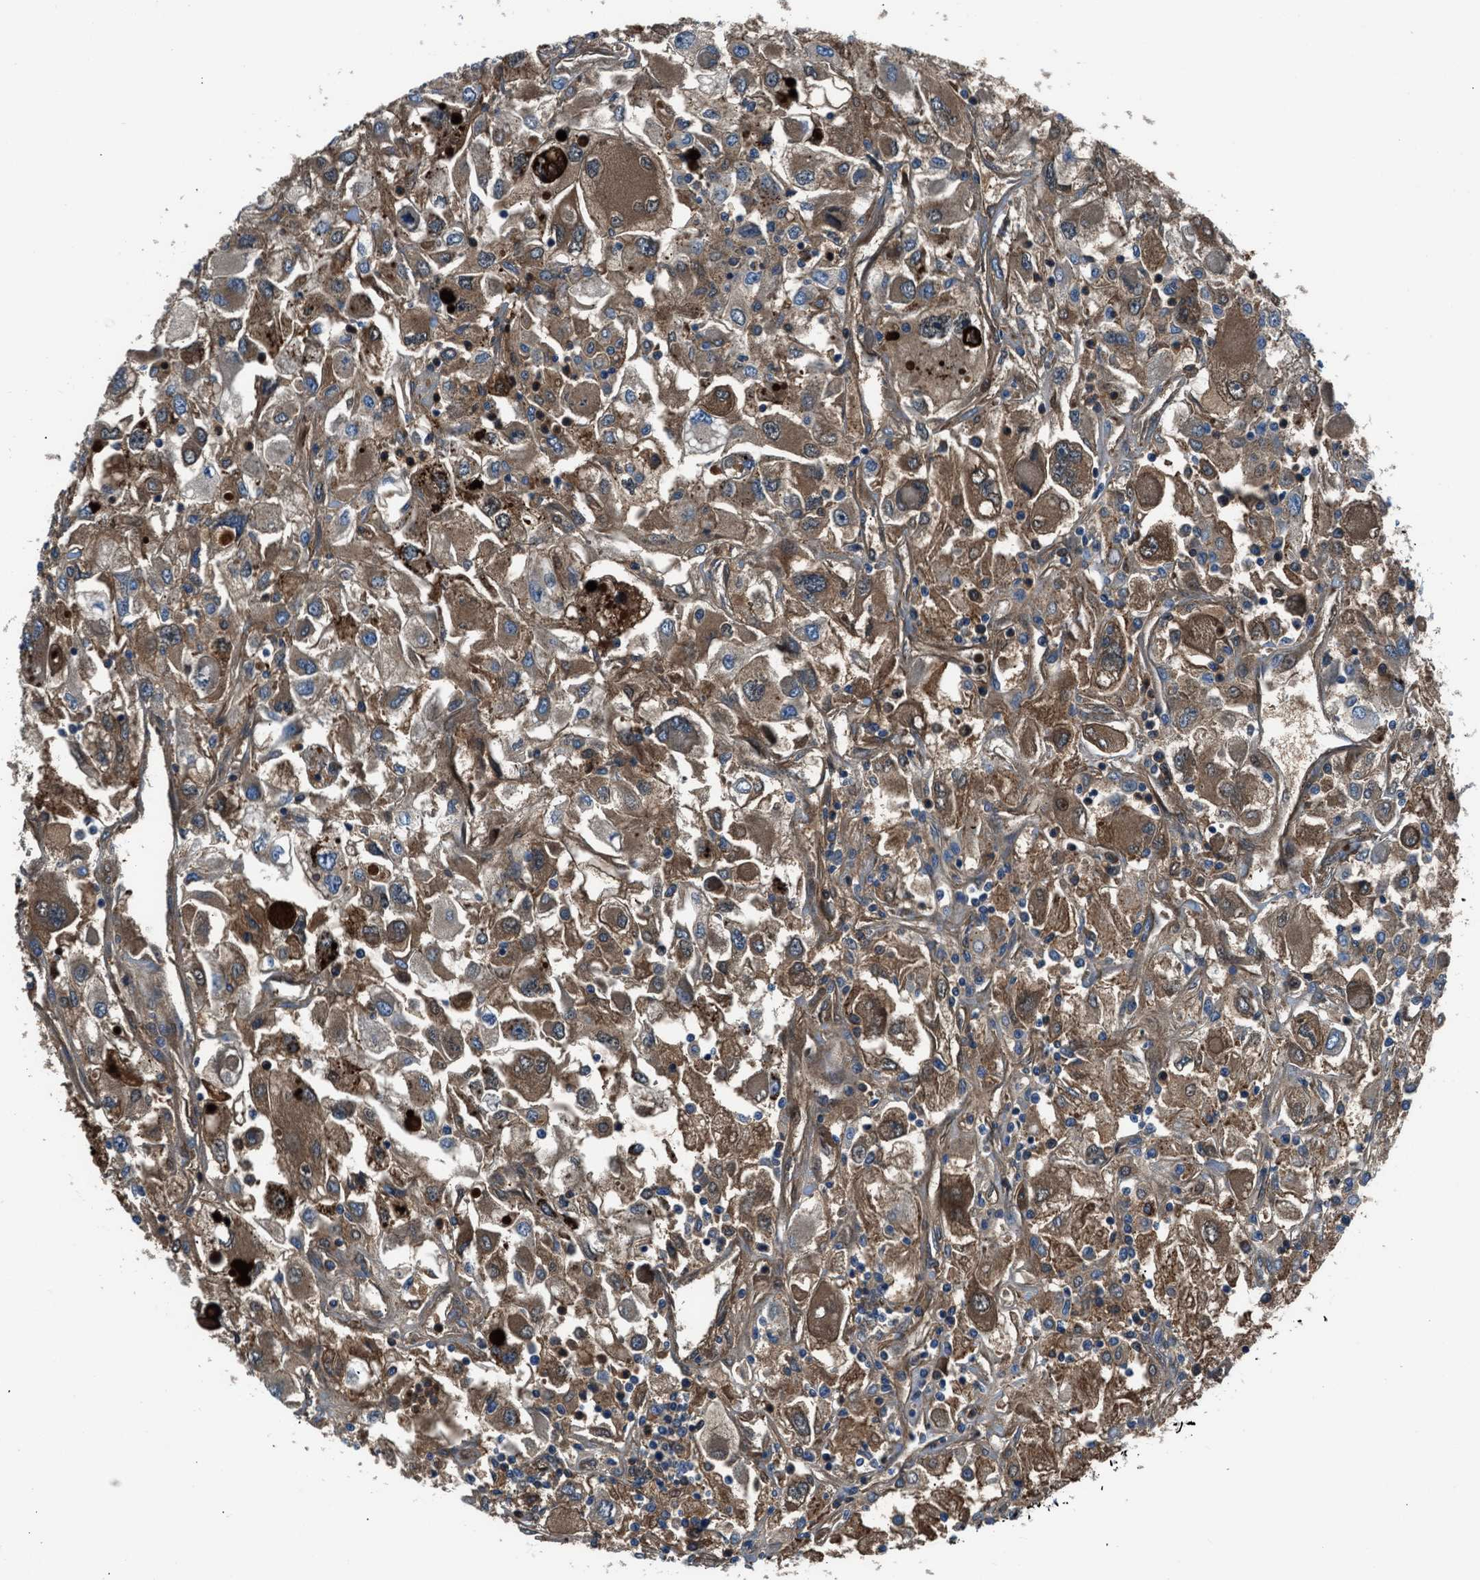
{"staining": {"intensity": "moderate", "quantity": ">75%", "location": "cytoplasmic/membranous"}, "tissue": "renal cancer", "cell_type": "Tumor cells", "image_type": "cancer", "snomed": [{"axis": "morphology", "description": "Adenocarcinoma, NOS"}, {"axis": "topography", "description": "Kidney"}], "caption": "Brown immunohistochemical staining in renal cancer demonstrates moderate cytoplasmic/membranous expression in approximately >75% of tumor cells. (brown staining indicates protein expression, while blue staining denotes nuclei).", "gene": "SLC38A6", "patient": {"sex": "female", "age": 52}}